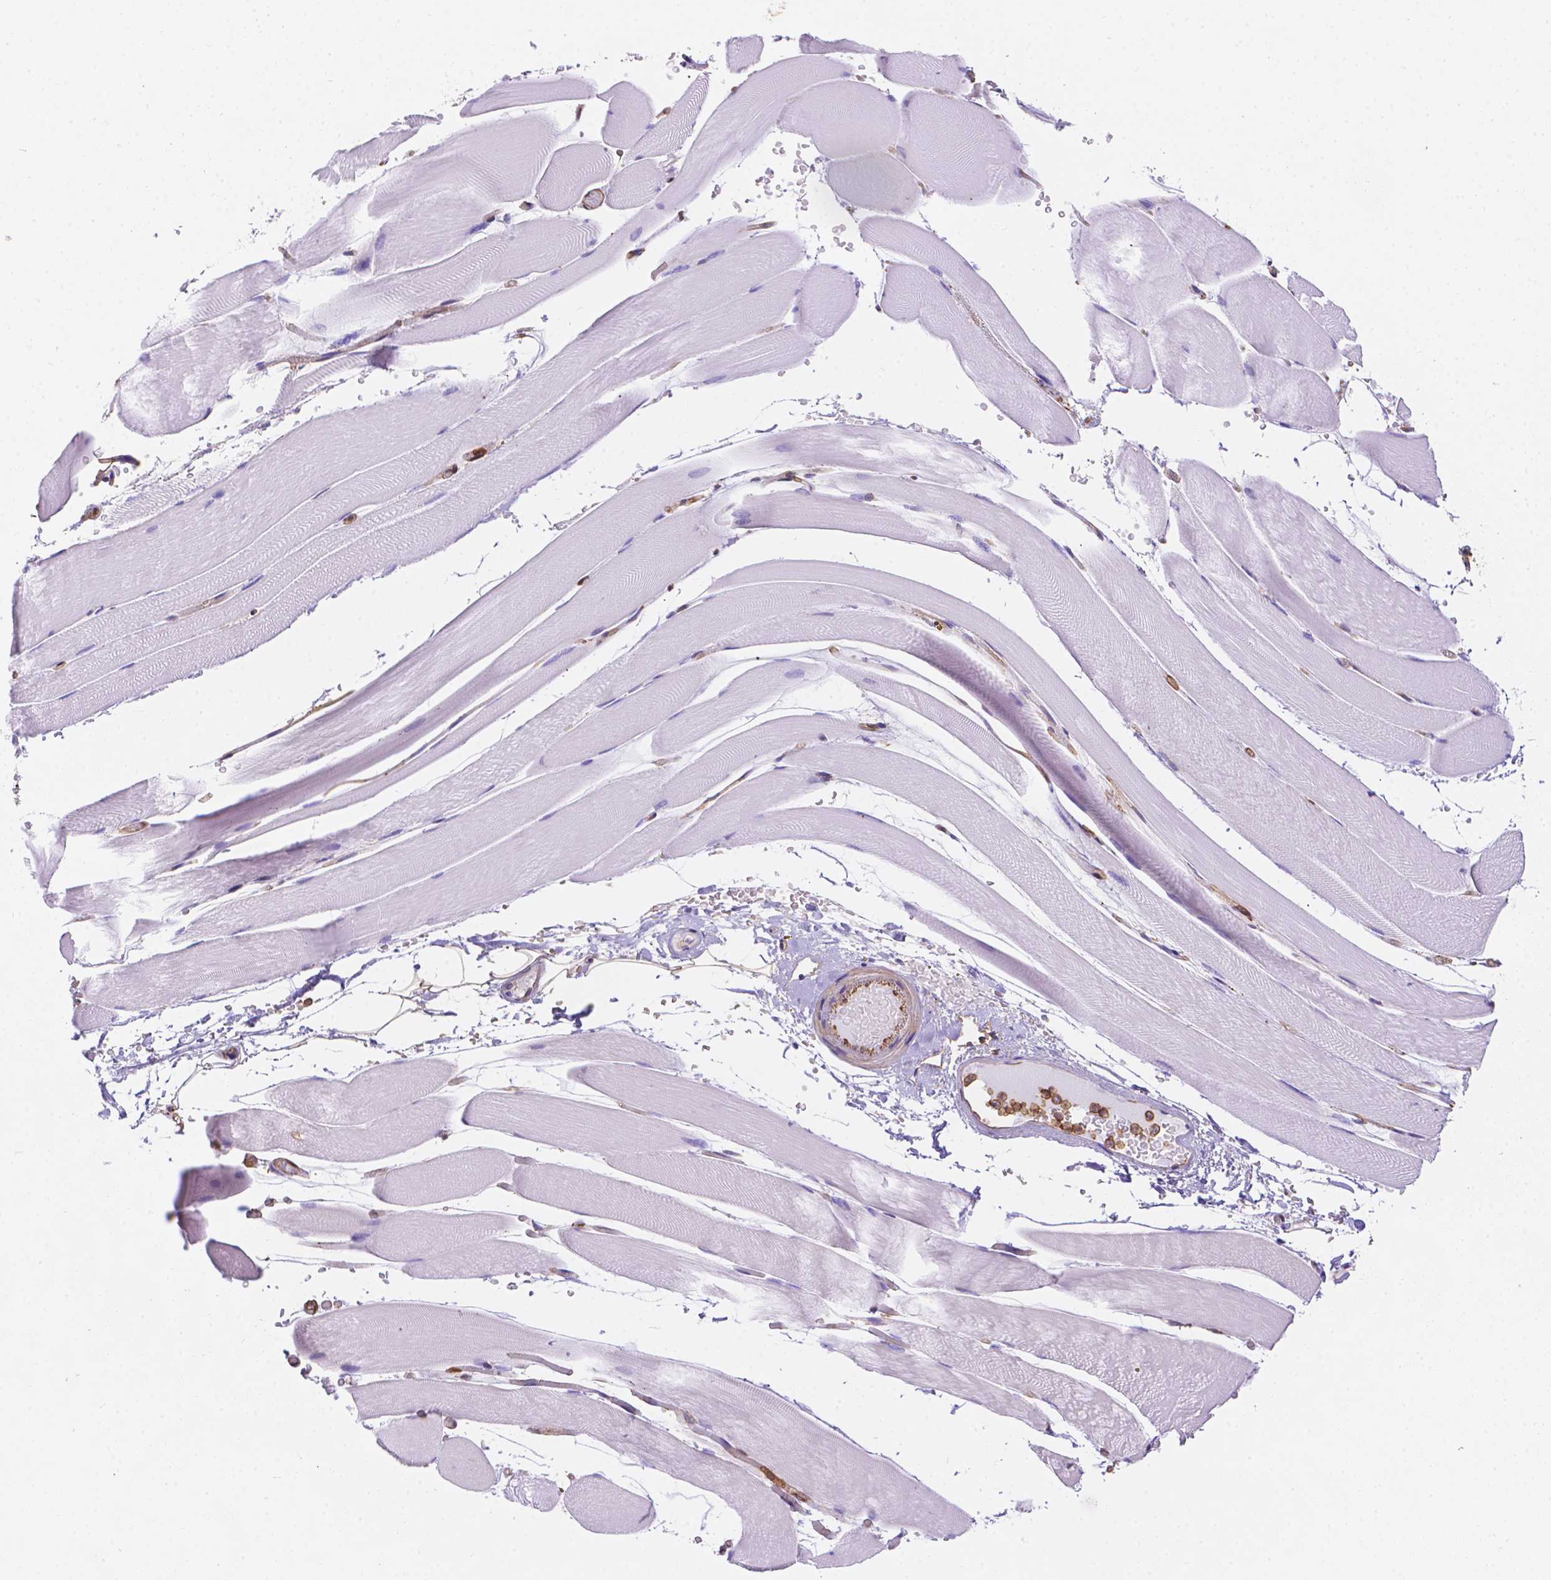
{"staining": {"intensity": "negative", "quantity": "none", "location": "none"}, "tissue": "skeletal muscle", "cell_type": "Myocytes", "image_type": "normal", "snomed": [{"axis": "morphology", "description": "Normal tissue, NOS"}, {"axis": "topography", "description": "Skeletal muscle"}], "caption": "Skeletal muscle was stained to show a protein in brown. There is no significant staining in myocytes. Brightfield microscopy of immunohistochemistry stained with DAB (brown) and hematoxylin (blue), captured at high magnification.", "gene": "DMWD", "patient": {"sex": "female", "age": 37}}